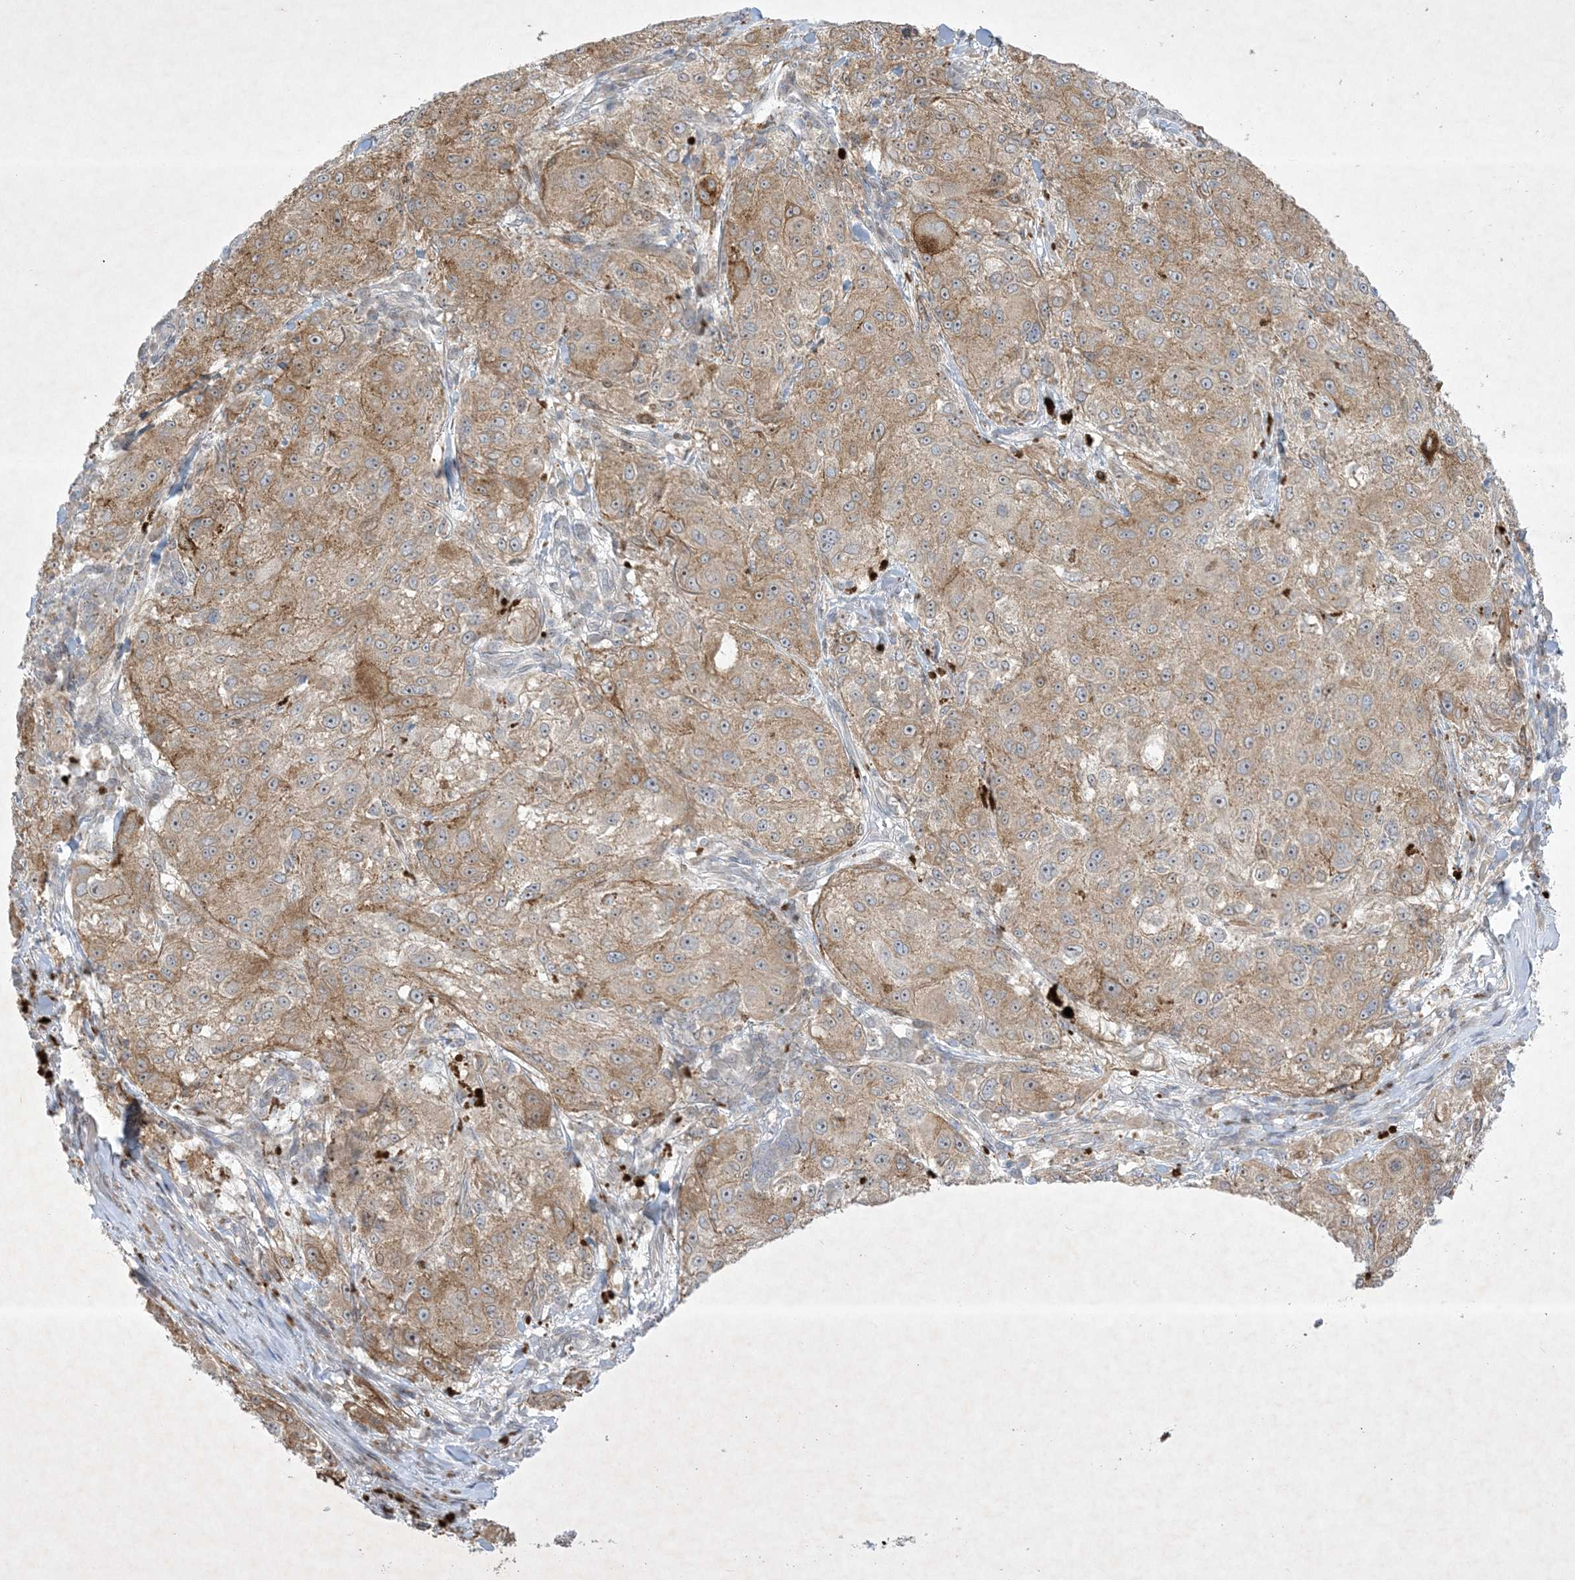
{"staining": {"intensity": "moderate", "quantity": ">75%", "location": "cytoplasmic/membranous"}, "tissue": "melanoma", "cell_type": "Tumor cells", "image_type": "cancer", "snomed": [{"axis": "morphology", "description": "Necrosis, NOS"}, {"axis": "morphology", "description": "Malignant melanoma, NOS"}, {"axis": "topography", "description": "Skin"}], "caption": "The immunohistochemical stain highlights moderate cytoplasmic/membranous staining in tumor cells of melanoma tissue. Ihc stains the protein of interest in brown and the nuclei are stained blue.", "gene": "SOGA3", "patient": {"sex": "female", "age": 87}}